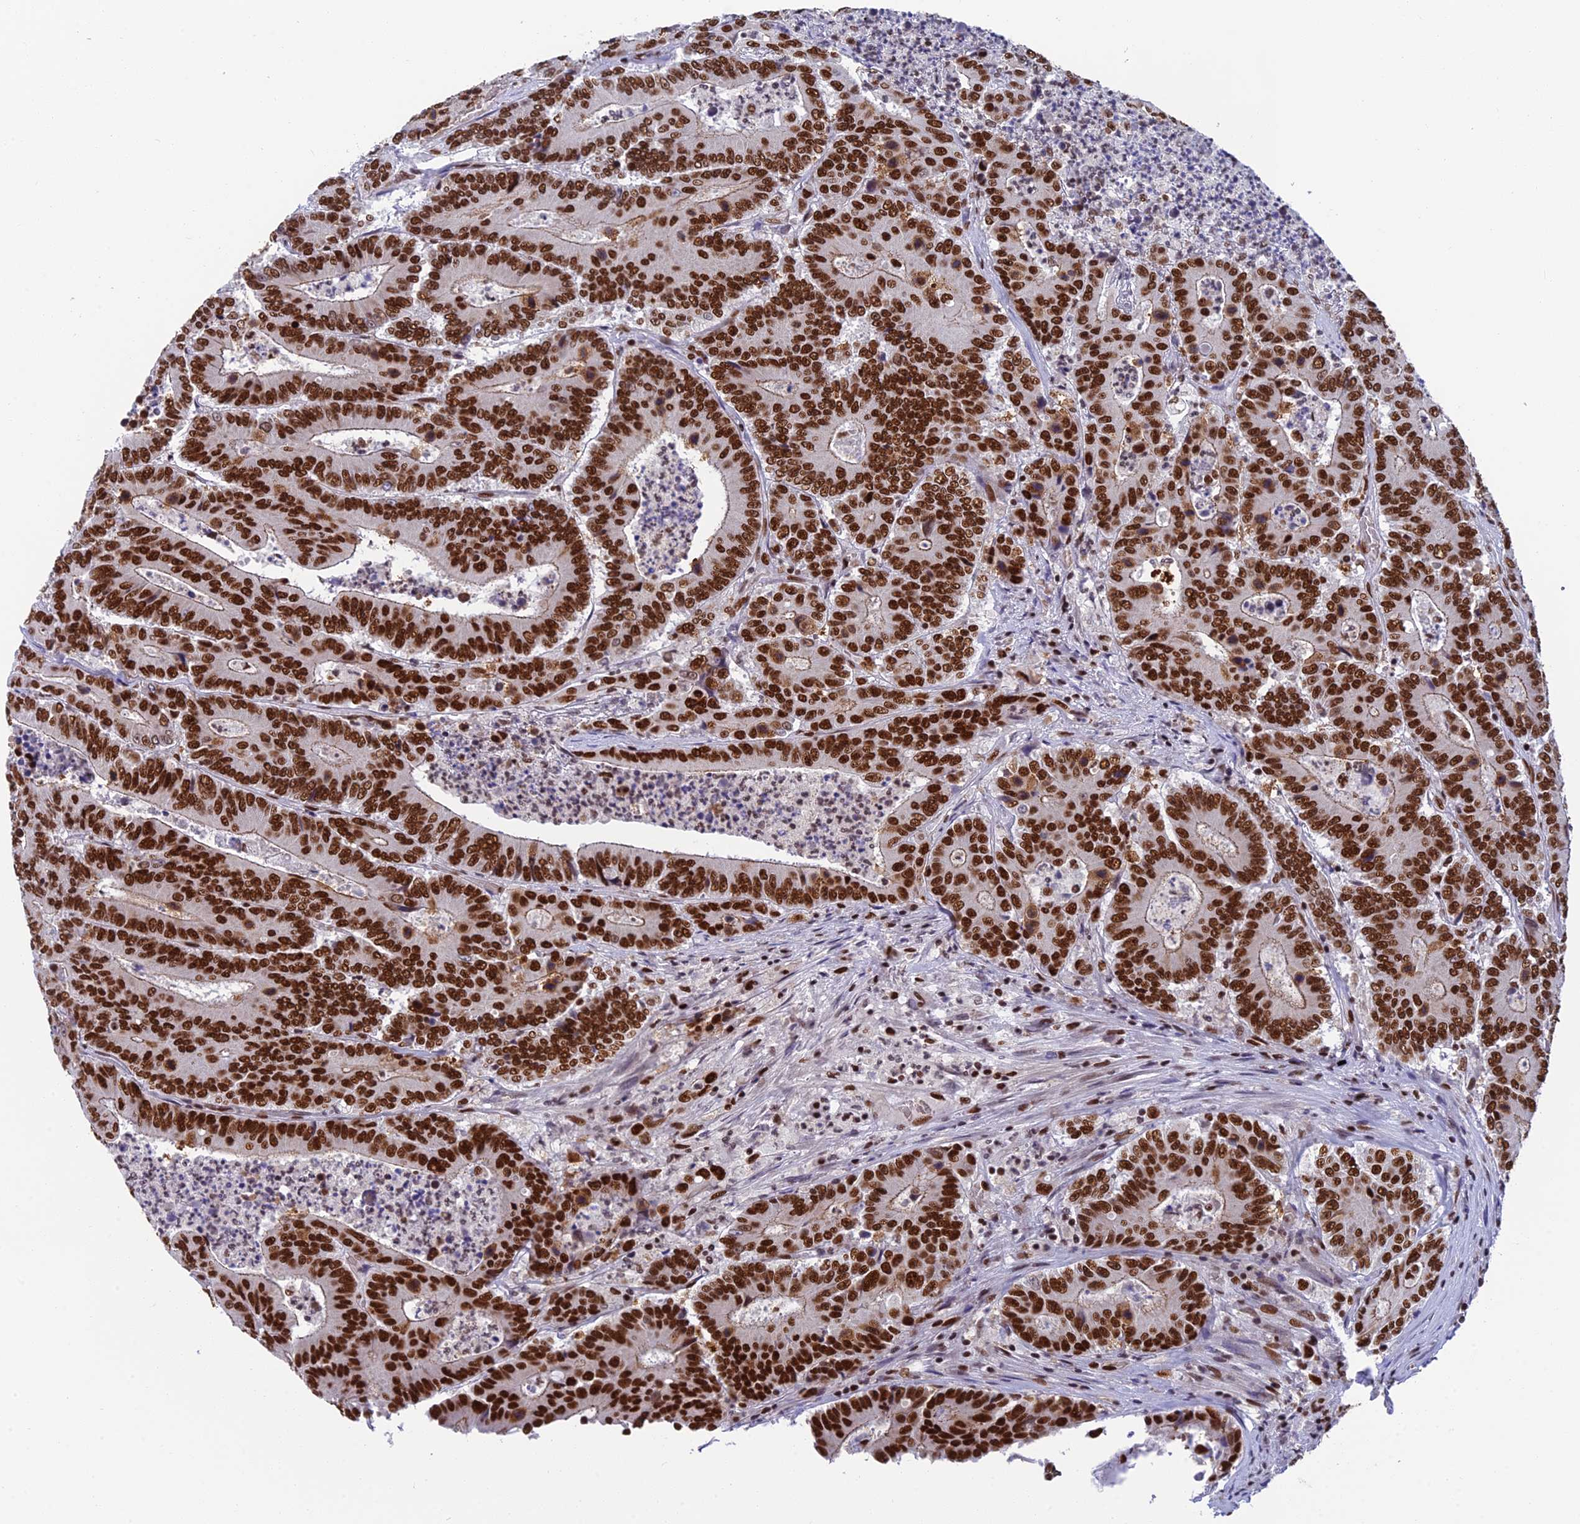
{"staining": {"intensity": "strong", "quantity": ">75%", "location": "nuclear"}, "tissue": "colorectal cancer", "cell_type": "Tumor cells", "image_type": "cancer", "snomed": [{"axis": "morphology", "description": "Adenocarcinoma, NOS"}, {"axis": "topography", "description": "Colon"}], "caption": "Adenocarcinoma (colorectal) stained with immunohistochemistry (IHC) shows strong nuclear staining in approximately >75% of tumor cells. Nuclei are stained in blue.", "gene": "EEF1AKMT3", "patient": {"sex": "male", "age": 83}}